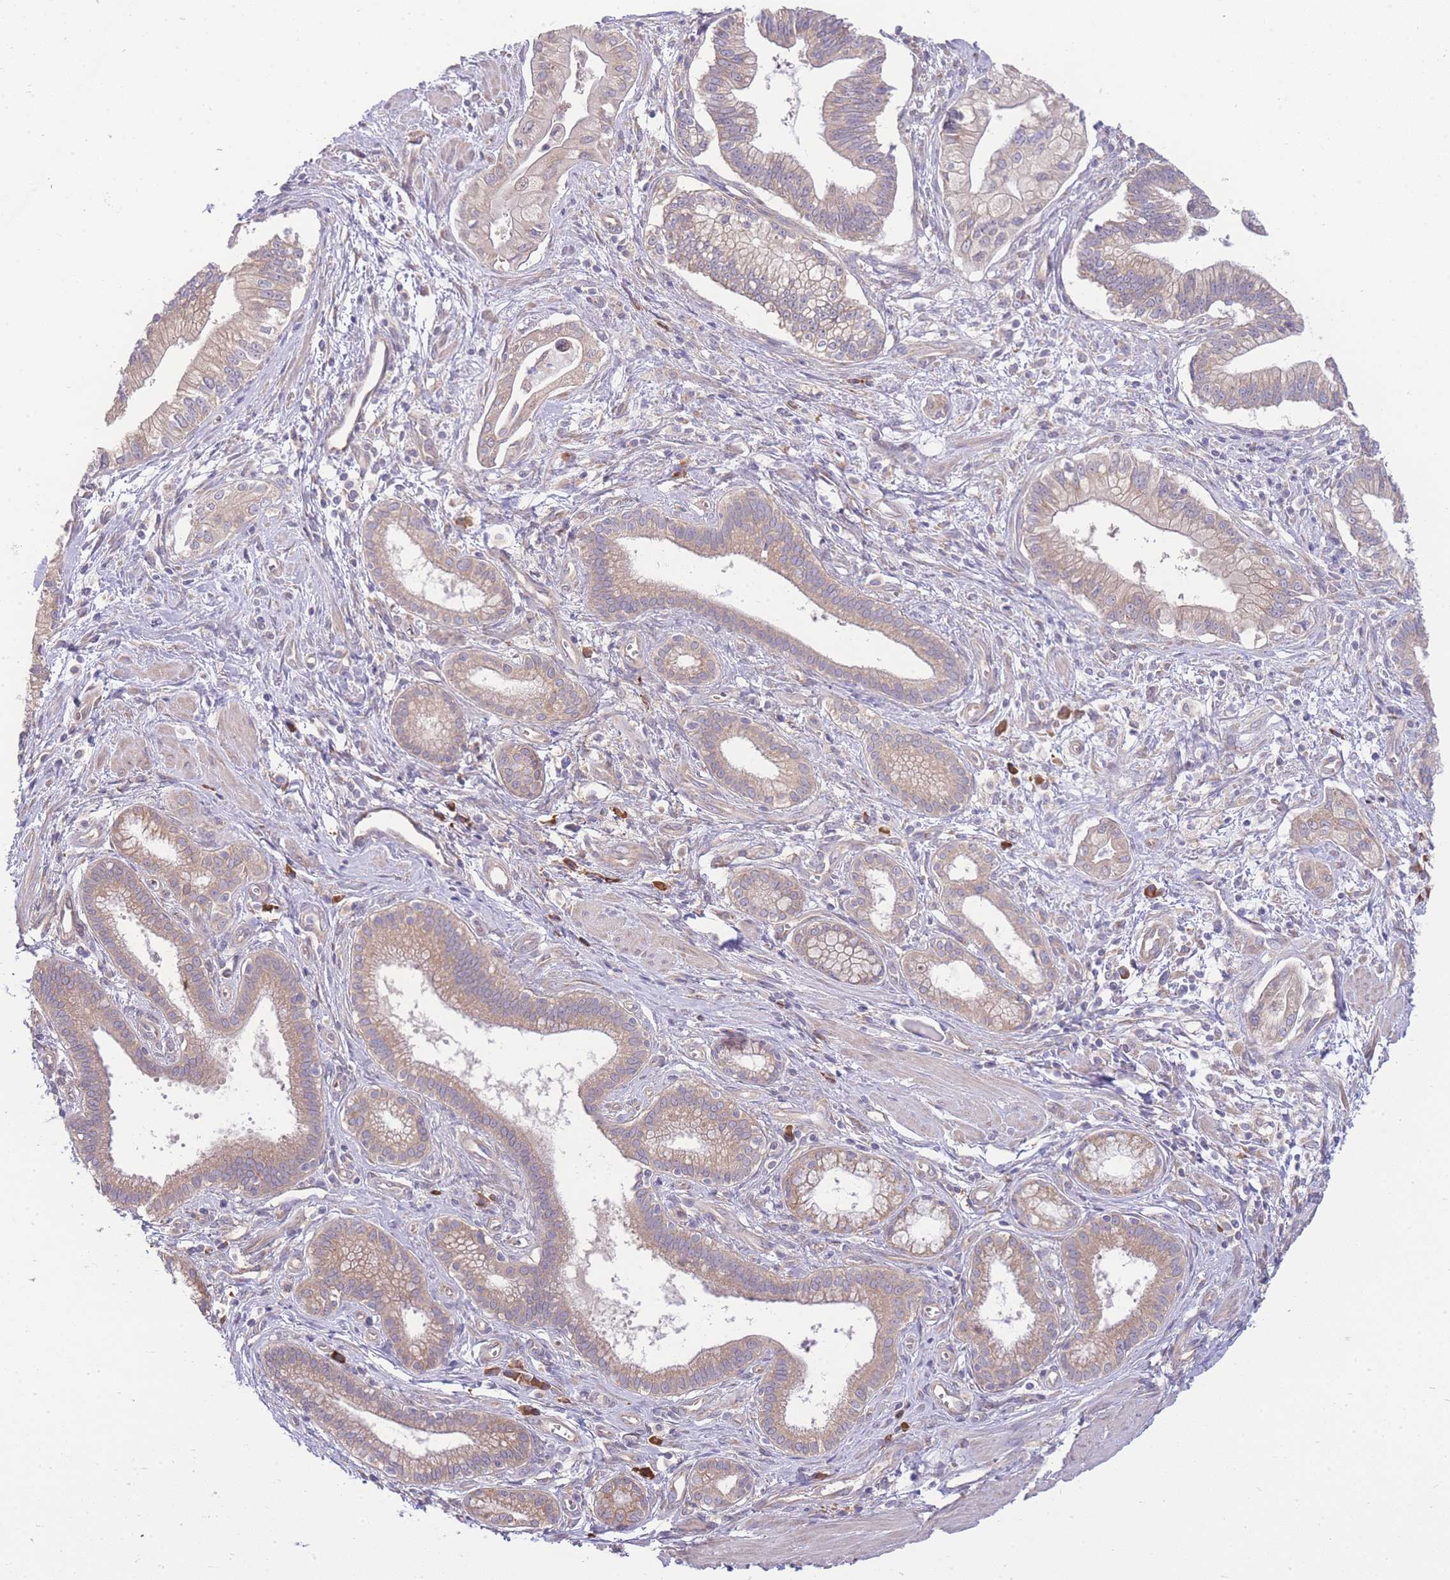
{"staining": {"intensity": "weak", "quantity": "25%-75%", "location": "cytoplasmic/membranous"}, "tissue": "pancreatic cancer", "cell_type": "Tumor cells", "image_type": "cancer", "snomed": [{"axis": "morphology", "description": "Adenocarcinoma, NOS"}, {"axis": "topography", "description": "Pancreas"}], "caption": "The image displays staining of adenocarcinoma (pancreatic), revealing weak cytoplasmic/membranous protein expression (brown color) within tumor cells.", "gene": "BEX1", "patient": {"sex": "male", "age": 78}}